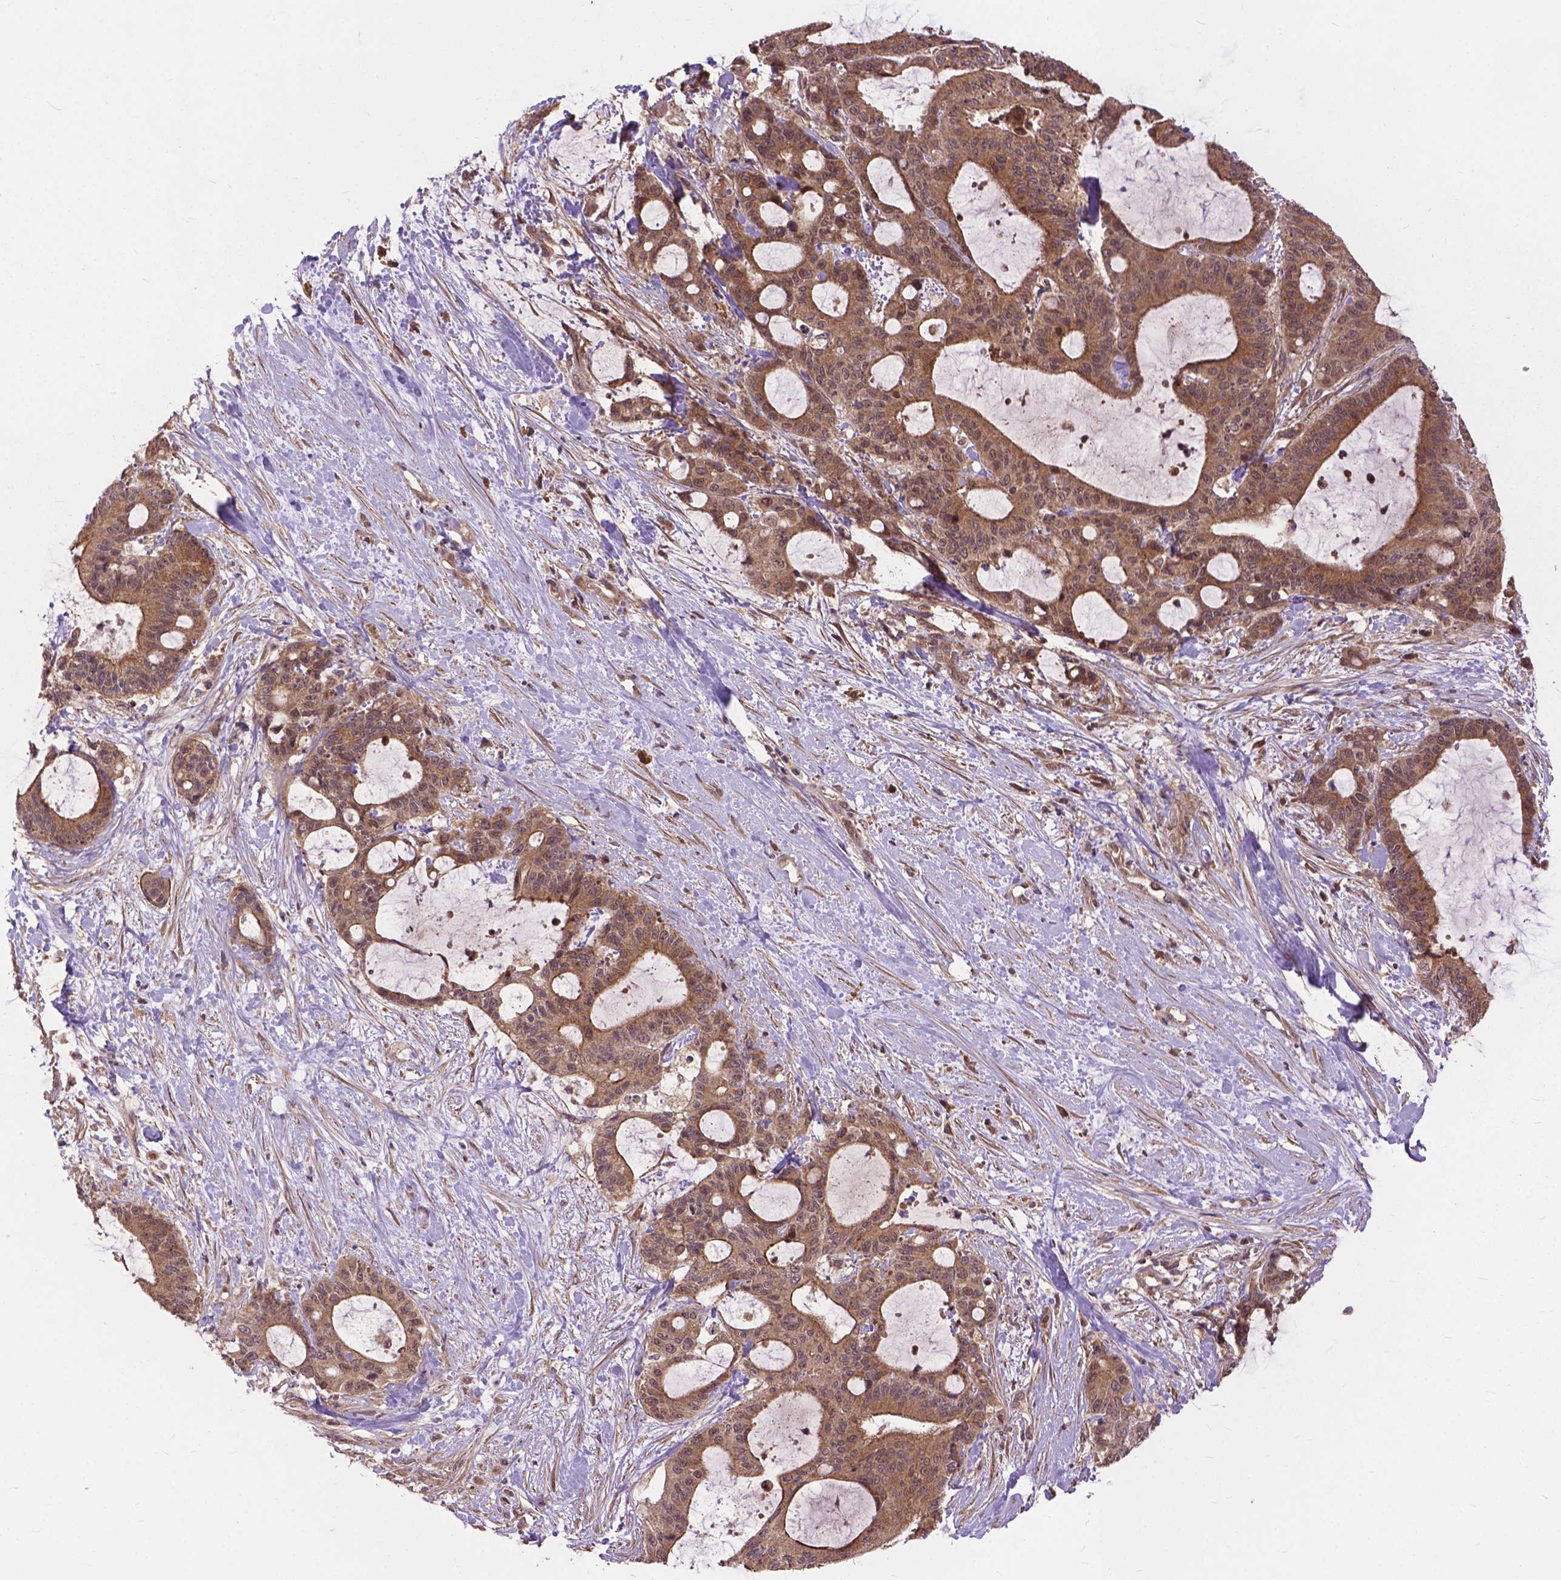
{"staining": {"intensity": "moderate", "quantity": ">75%", "location": "cytoplasmic/membranous"}, "tissue": "liver cancer", "cell_type": "Tumor cells", "image_type": "cancer", "snomed": [{"axis": "morphology", "description": "Cholangiocarcinoma"}, {"axis": "topography", "description": "Liver"}], "caption": "Immunohistochemical staining of liver cancer (cholangiocarcinoma) demonstrates medium levels of moderate cytoplasmic/membranous protein staining in about >75% of tumor cells.", "gene": "ZNF616", "patient": {"sex": "female", "age": 73}}